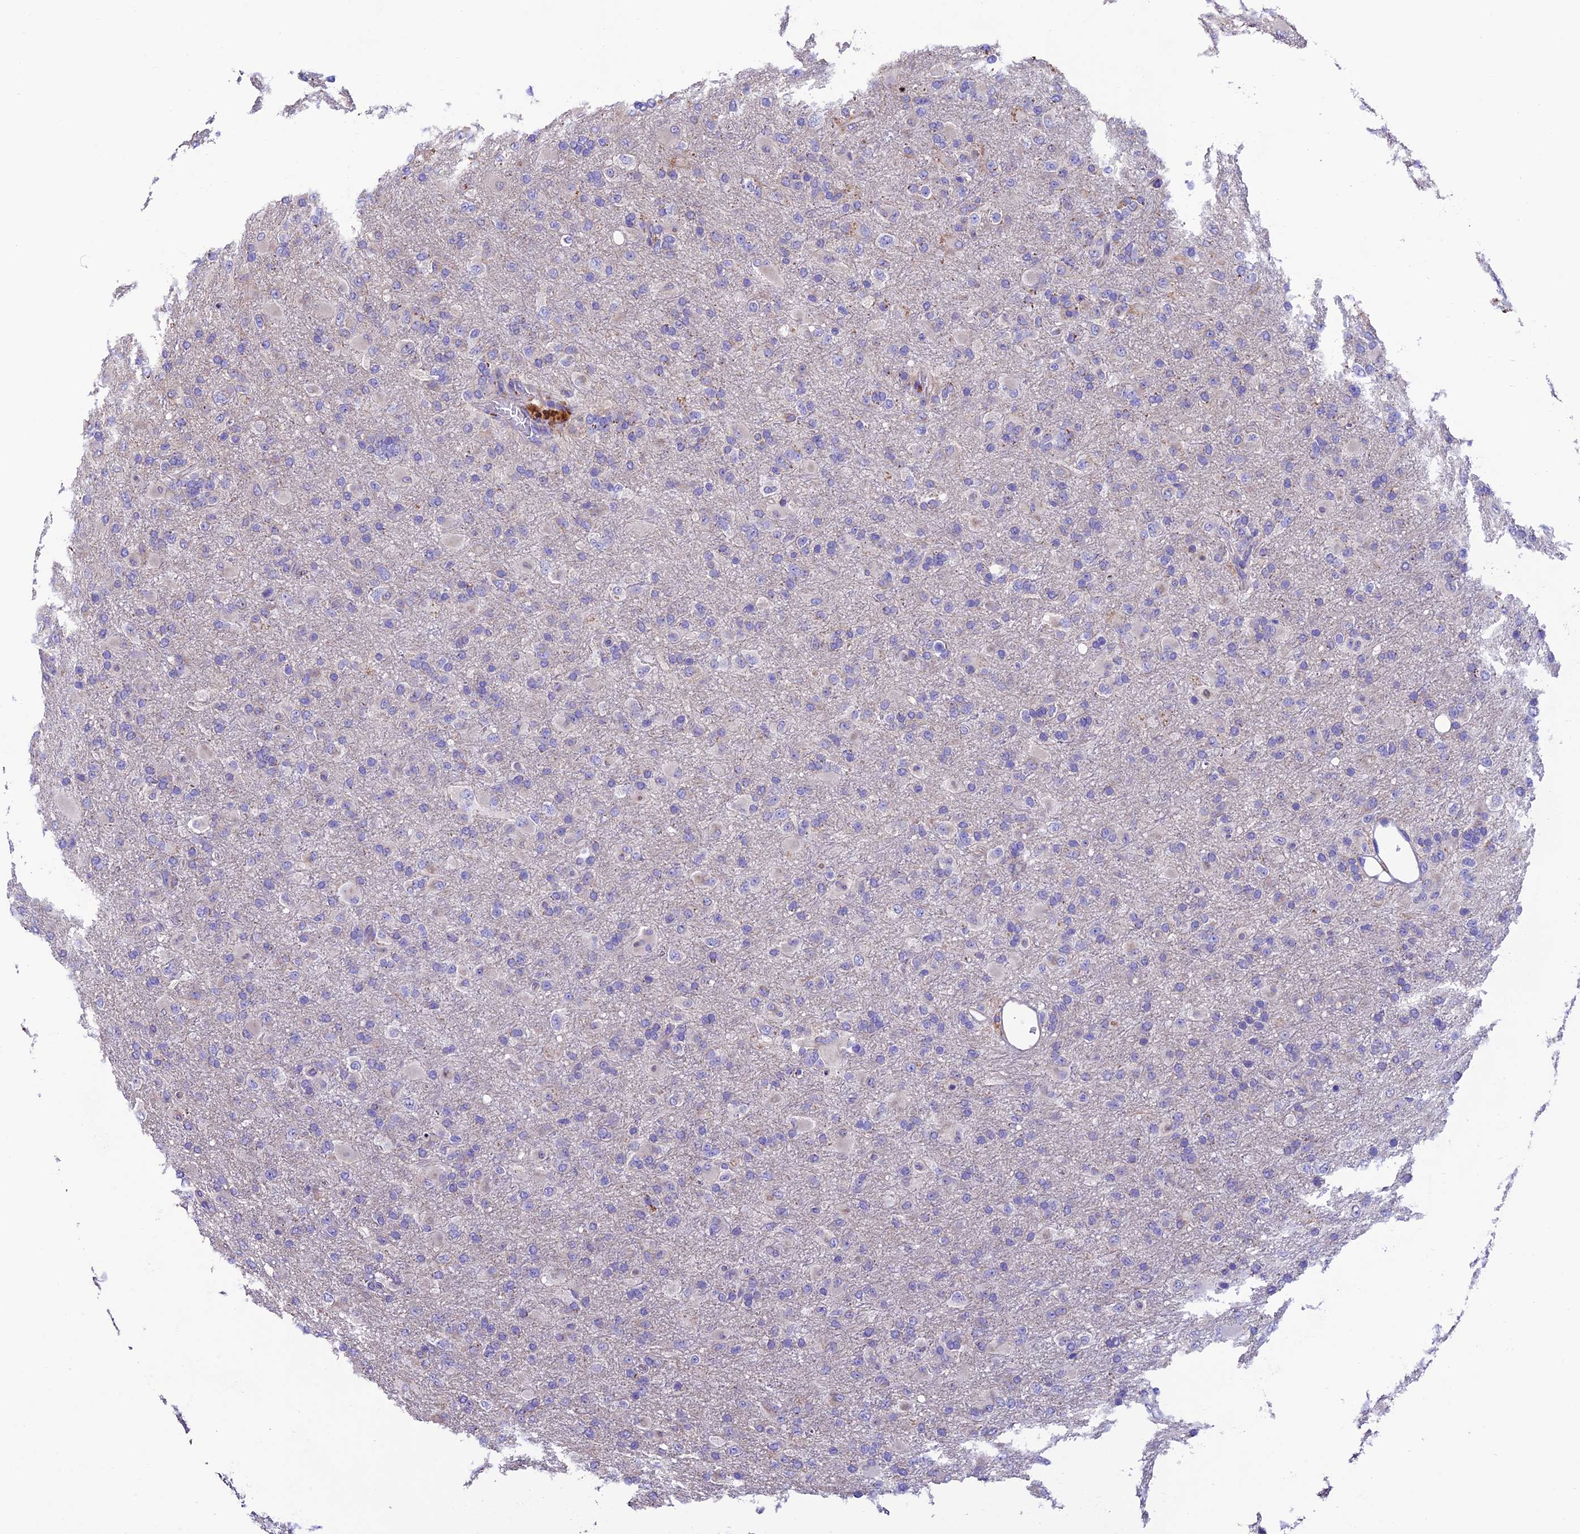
{"staining": {"intensity": "negative", "quantity": "none", "location": "none"}, "tissue": "glioma", "cell_type": "Tumor cells", "image_type": "cancer", "snomed": [{"axis": "morphology", "description": "Glioma, malignant, Low grade"}, {"axis": "topography", "description": "Brain"}], "caption": "Immunohistochemistry (IHC) histopathology image of human glioma stained for a protein (brown), which displays no expression in tumor cells.", "gene": "FAM178B", "patient": {"sex": "male", "age": 65}}